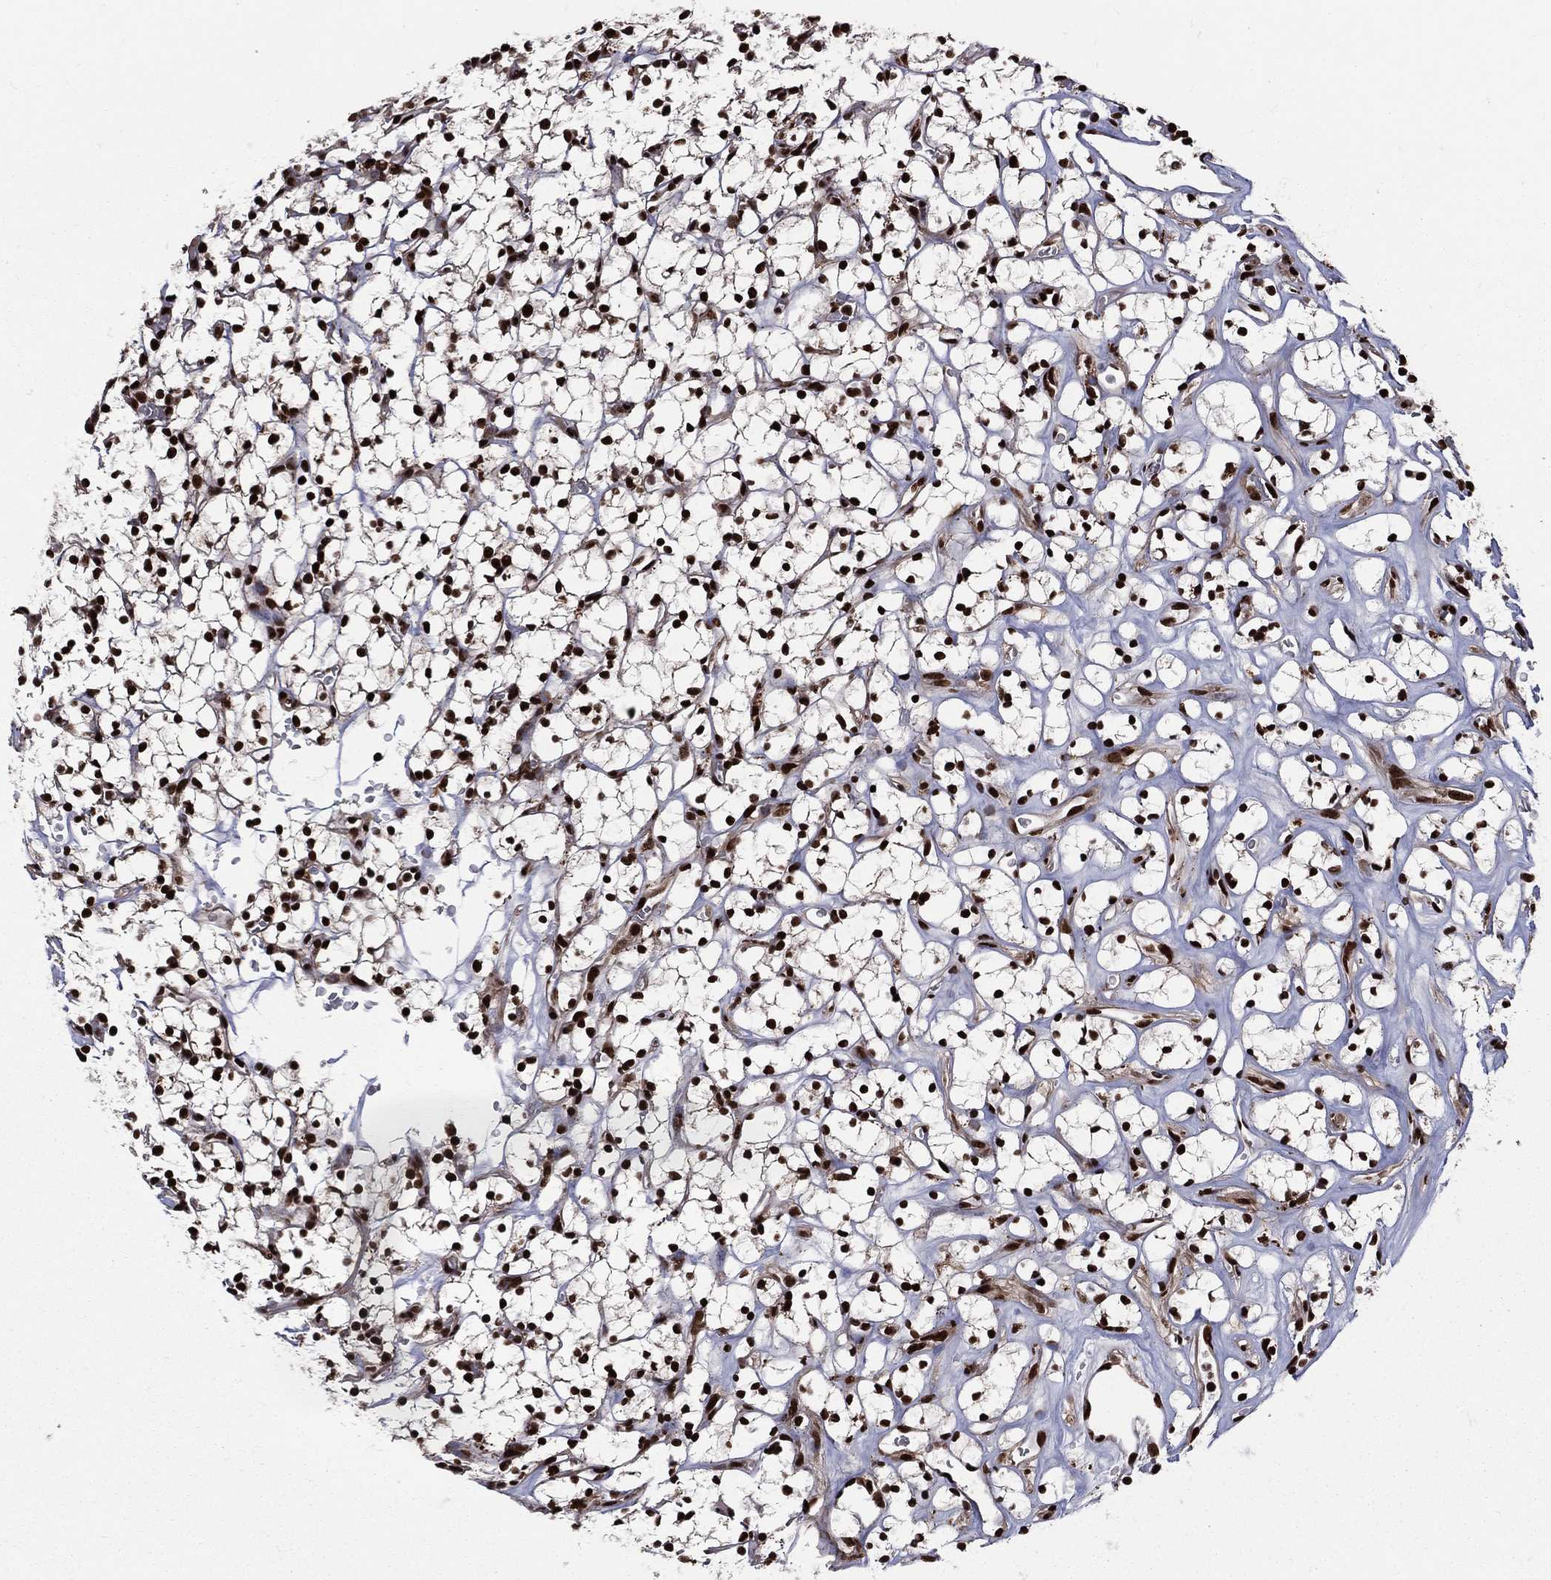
{"staining": {"intensity": "strong", "quantity": ">75%", "location": "nuclear"}, "tissue": "renal cancer", "cell_type": "Tumor cells", "image_type": "cancer", "snomed": [{"axis": "morphology", "description": "Adenocarcinoma, NOS"}, {"axis": "topography", "description": "Kidney"}], "caption": "A high amount of strong nuclear staining is seen in approximately >75% of tumor cells in adenocarcinoma (renal) tissue.", "gene": "TP53BP1", "patient": {"sex": "female", "age": 64}}